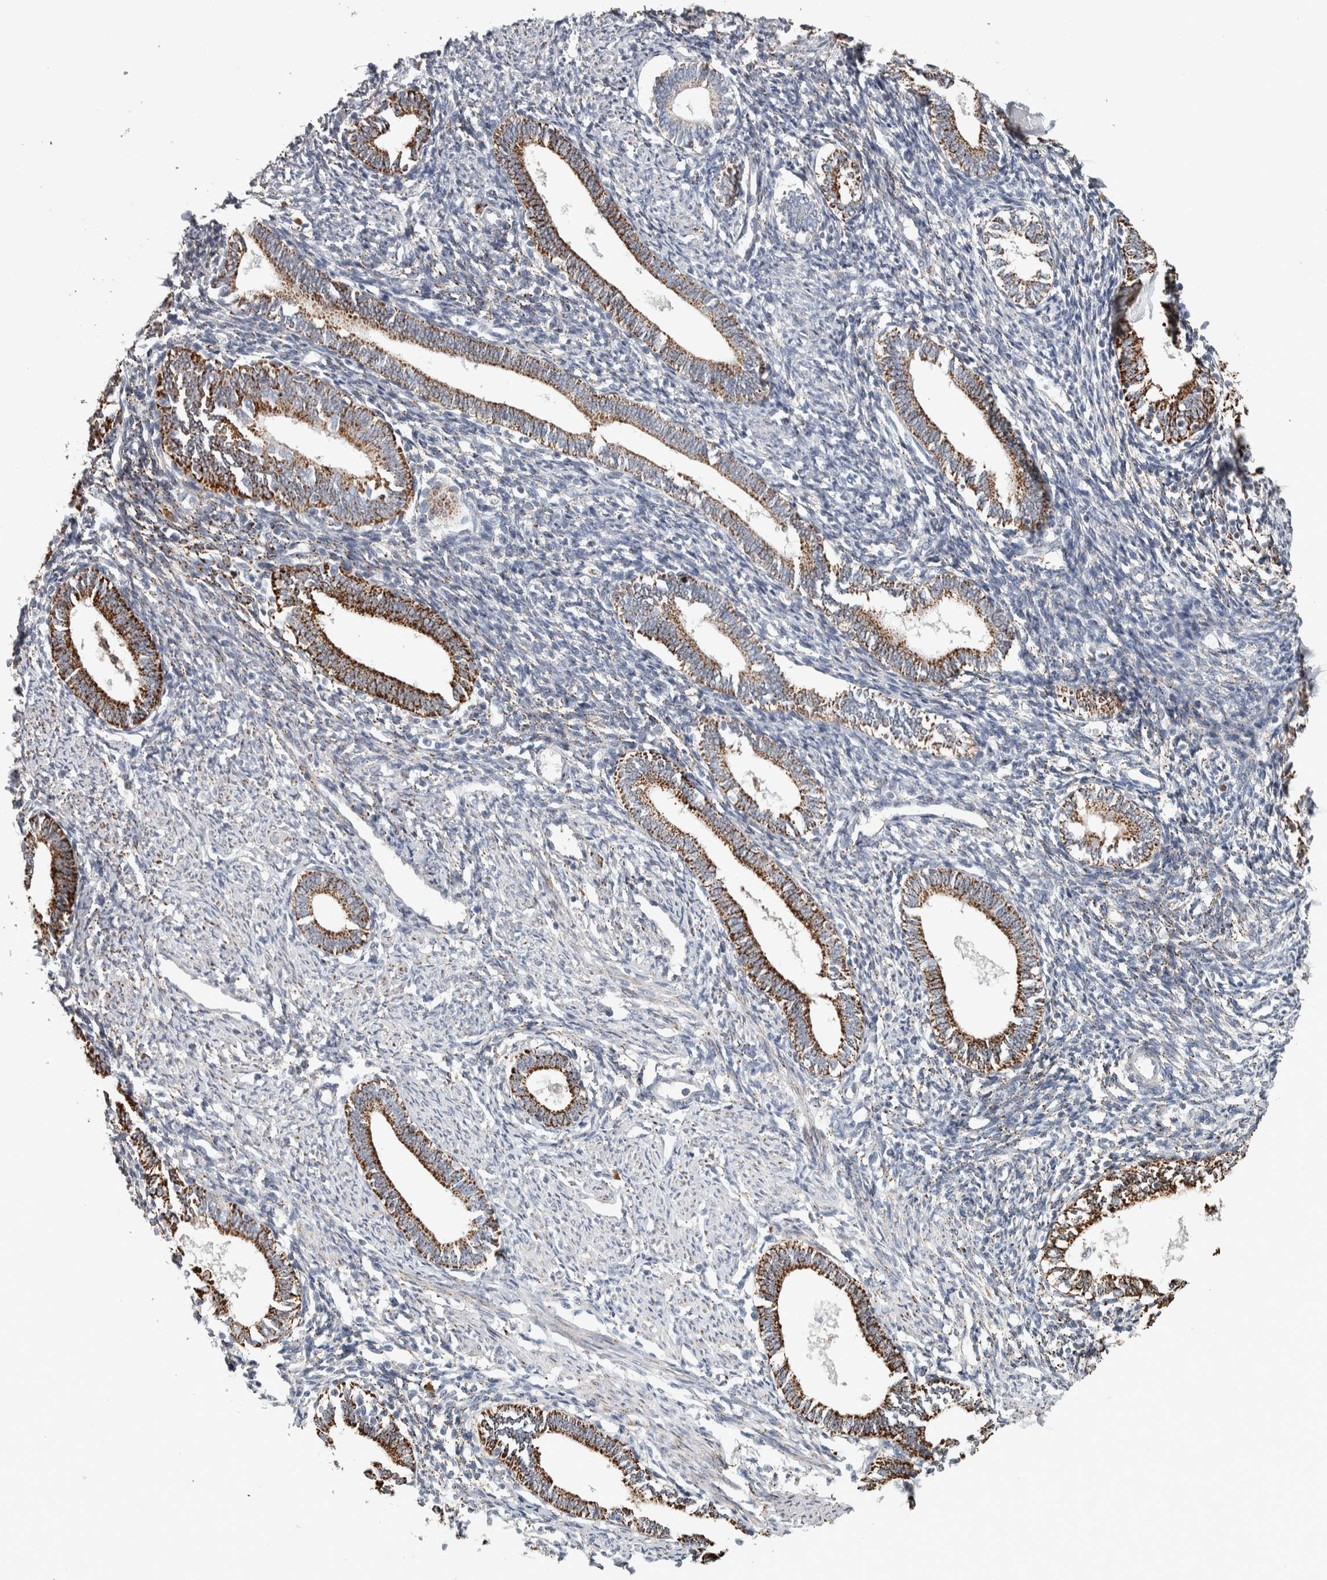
{"staining": {"intensity": "negative", "quantity": "none", "location": "none"}, "tissue": "endometrium", "cell_type": "Cells in endometrial stroma", "image_type": "normal", "snomed": [{"axis": "morphology", "description": "Normal tissue, NOS"}, {"axis": "topography", "description": "Endometrium"}], "caption": "This is an immunohistochemistry (IHC) histopathology image of unremarkable endometrium. There is no staining in cells in endometrial stroma.", "gene": "FAM78A", "patient": {"sex": "female", "age": 41}}